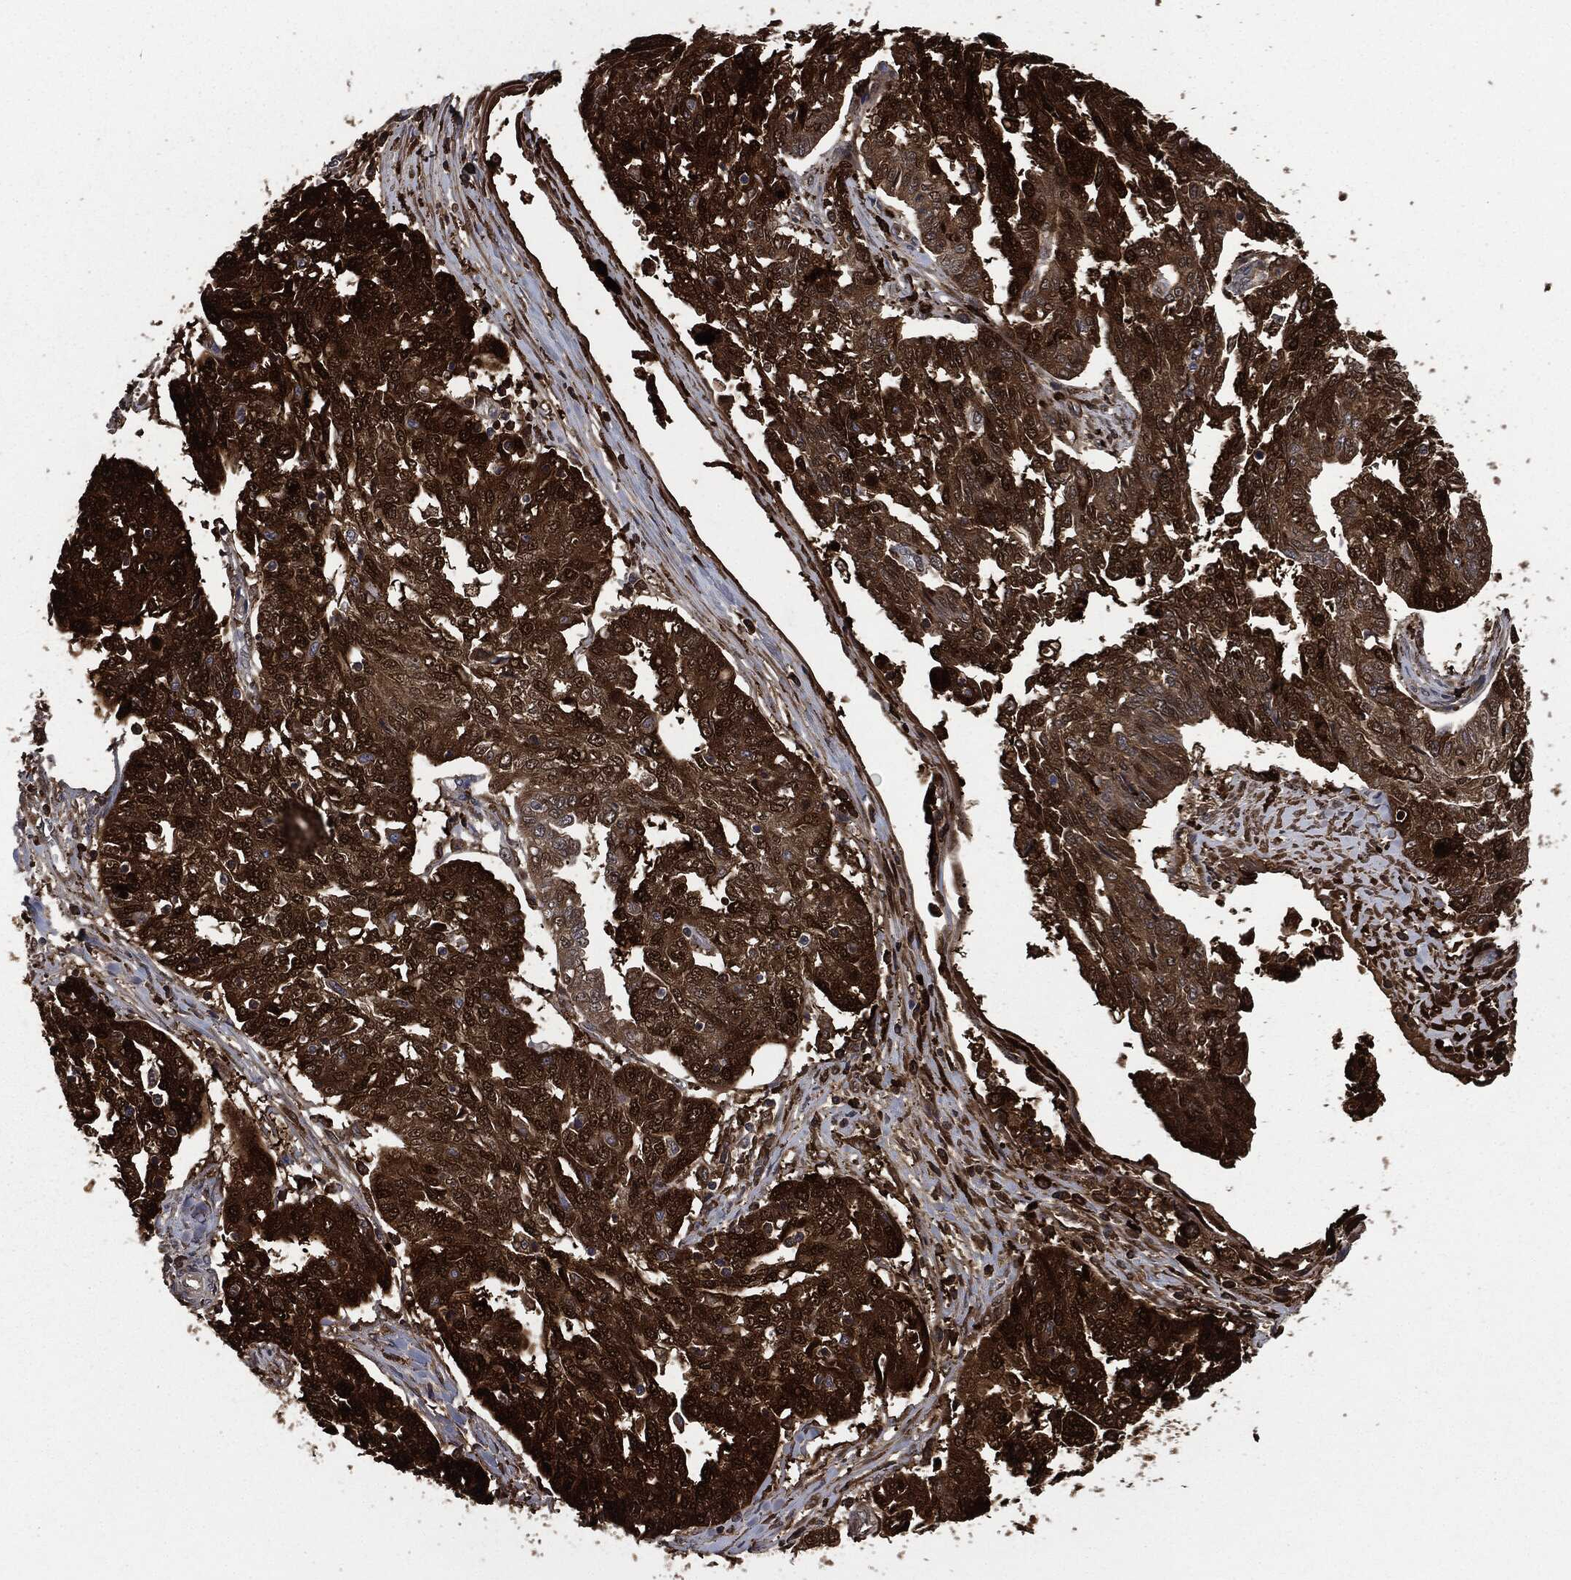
{"staining": {"intensity": "strong", "quantity": ">75%", "location": "cytoplasmic/membranous"}, "tissue": "ovarian cancer", "cell_type": "Tumor cells", "image_type": "cancer", "snomed": [{"axis": "morphology", "description": "Cystadenocarcinoma, serous, NOS"}, {"axis": "topography", "description": "Ovary"}], "caption": "Immunohistochemistry (IHC) staining of serous cystadenocarcinoma (ovarian), which shows high levels of strong cytoplasmic/membranous positivity in approximately >75% of tumor cells indicating strong cytoplasmic/membranous protein staining. The staining was performed using DAB (3,3'-diaminobenzidine) (brown) for protein detection and nuclei were counterstained in hematoxylin (blue).", "gene": "CRABP2", "patient": {"sex": "female", "age": 67}}